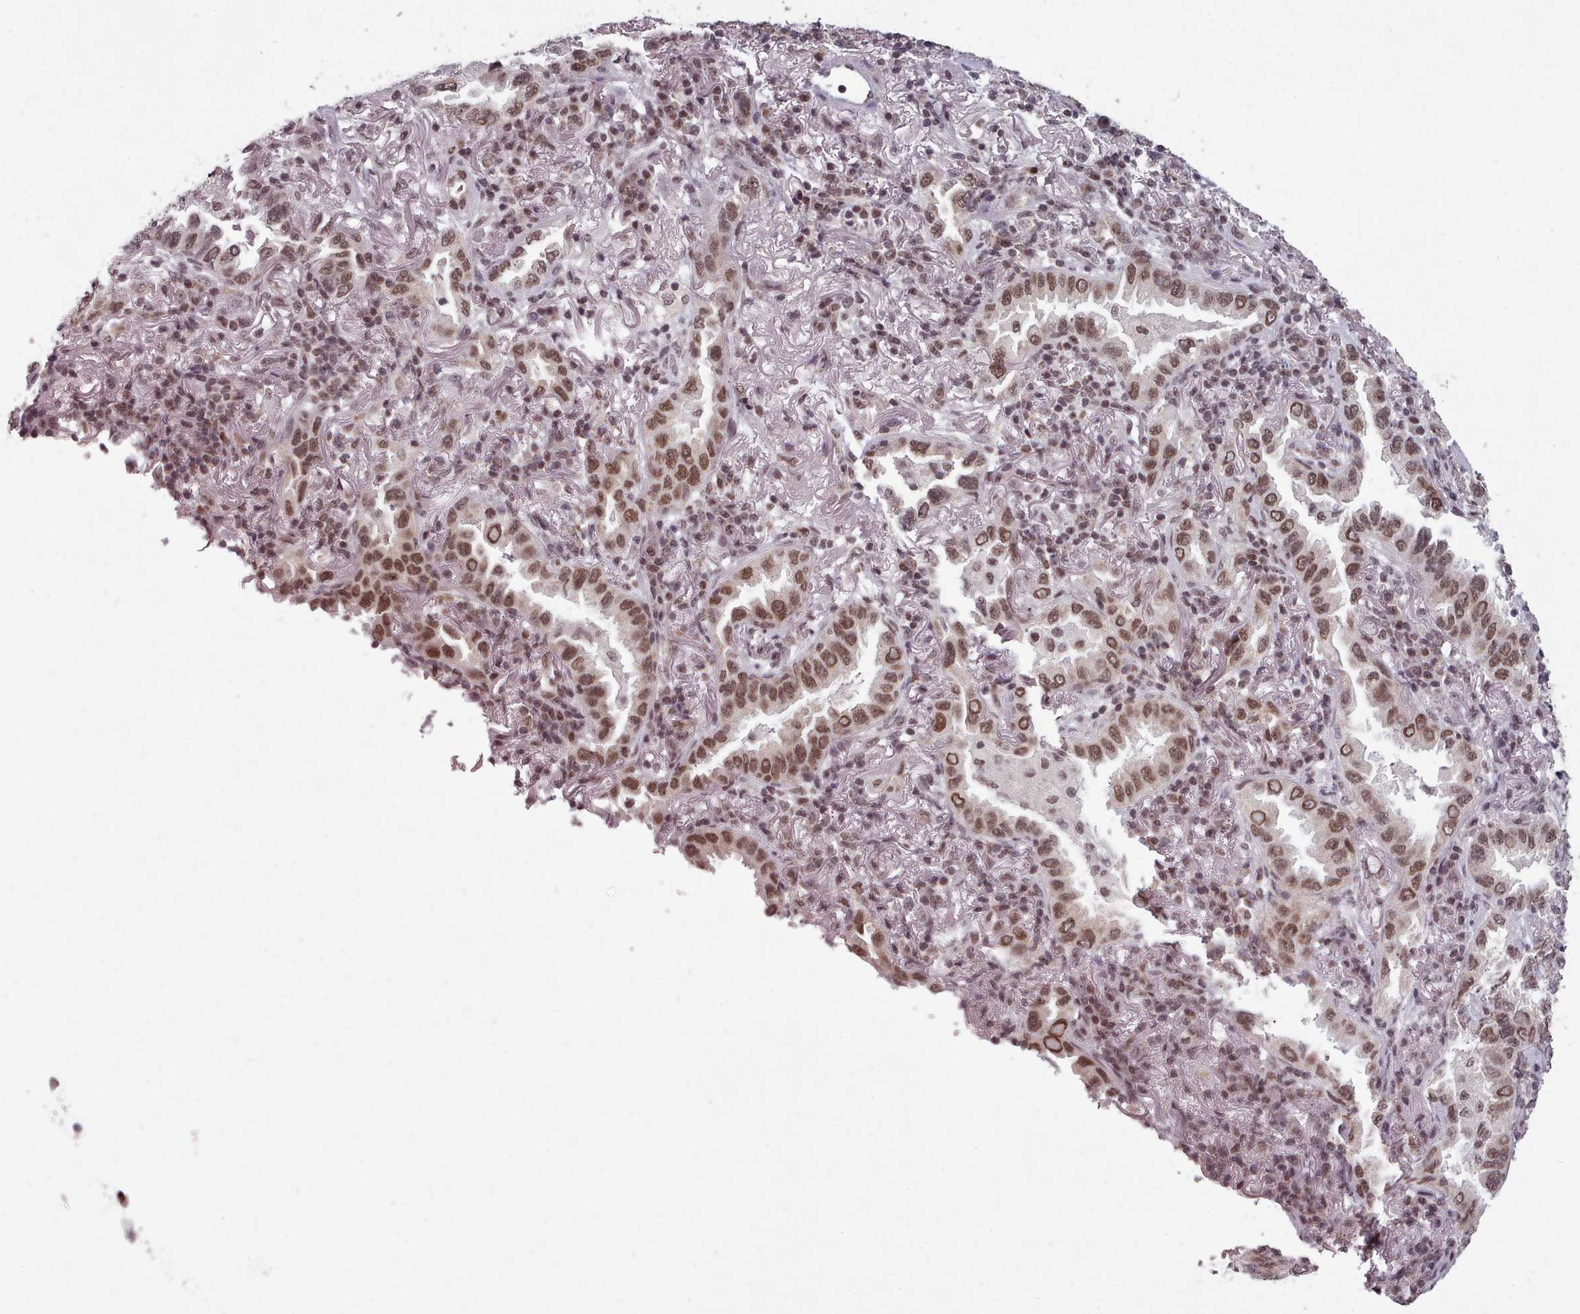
{"staining": {"intensity": "moderate", "quantity": ">75%", "location": "nuclear"}, "tissue": "lung cancer", "cell_type": "Tumor cells", "image_type": "cancer", "snomed": [{"axis": "morphology", "description": "Adenocarcinoma, NOS"}, {"axis": "topography", "description": "Lung"}], "caption": "Human lung cancer stained with a protein marker reveals moderate staining in tumor cells.", "gene": "SRSF9", "patient": {"sex": "female", "age": 69}}